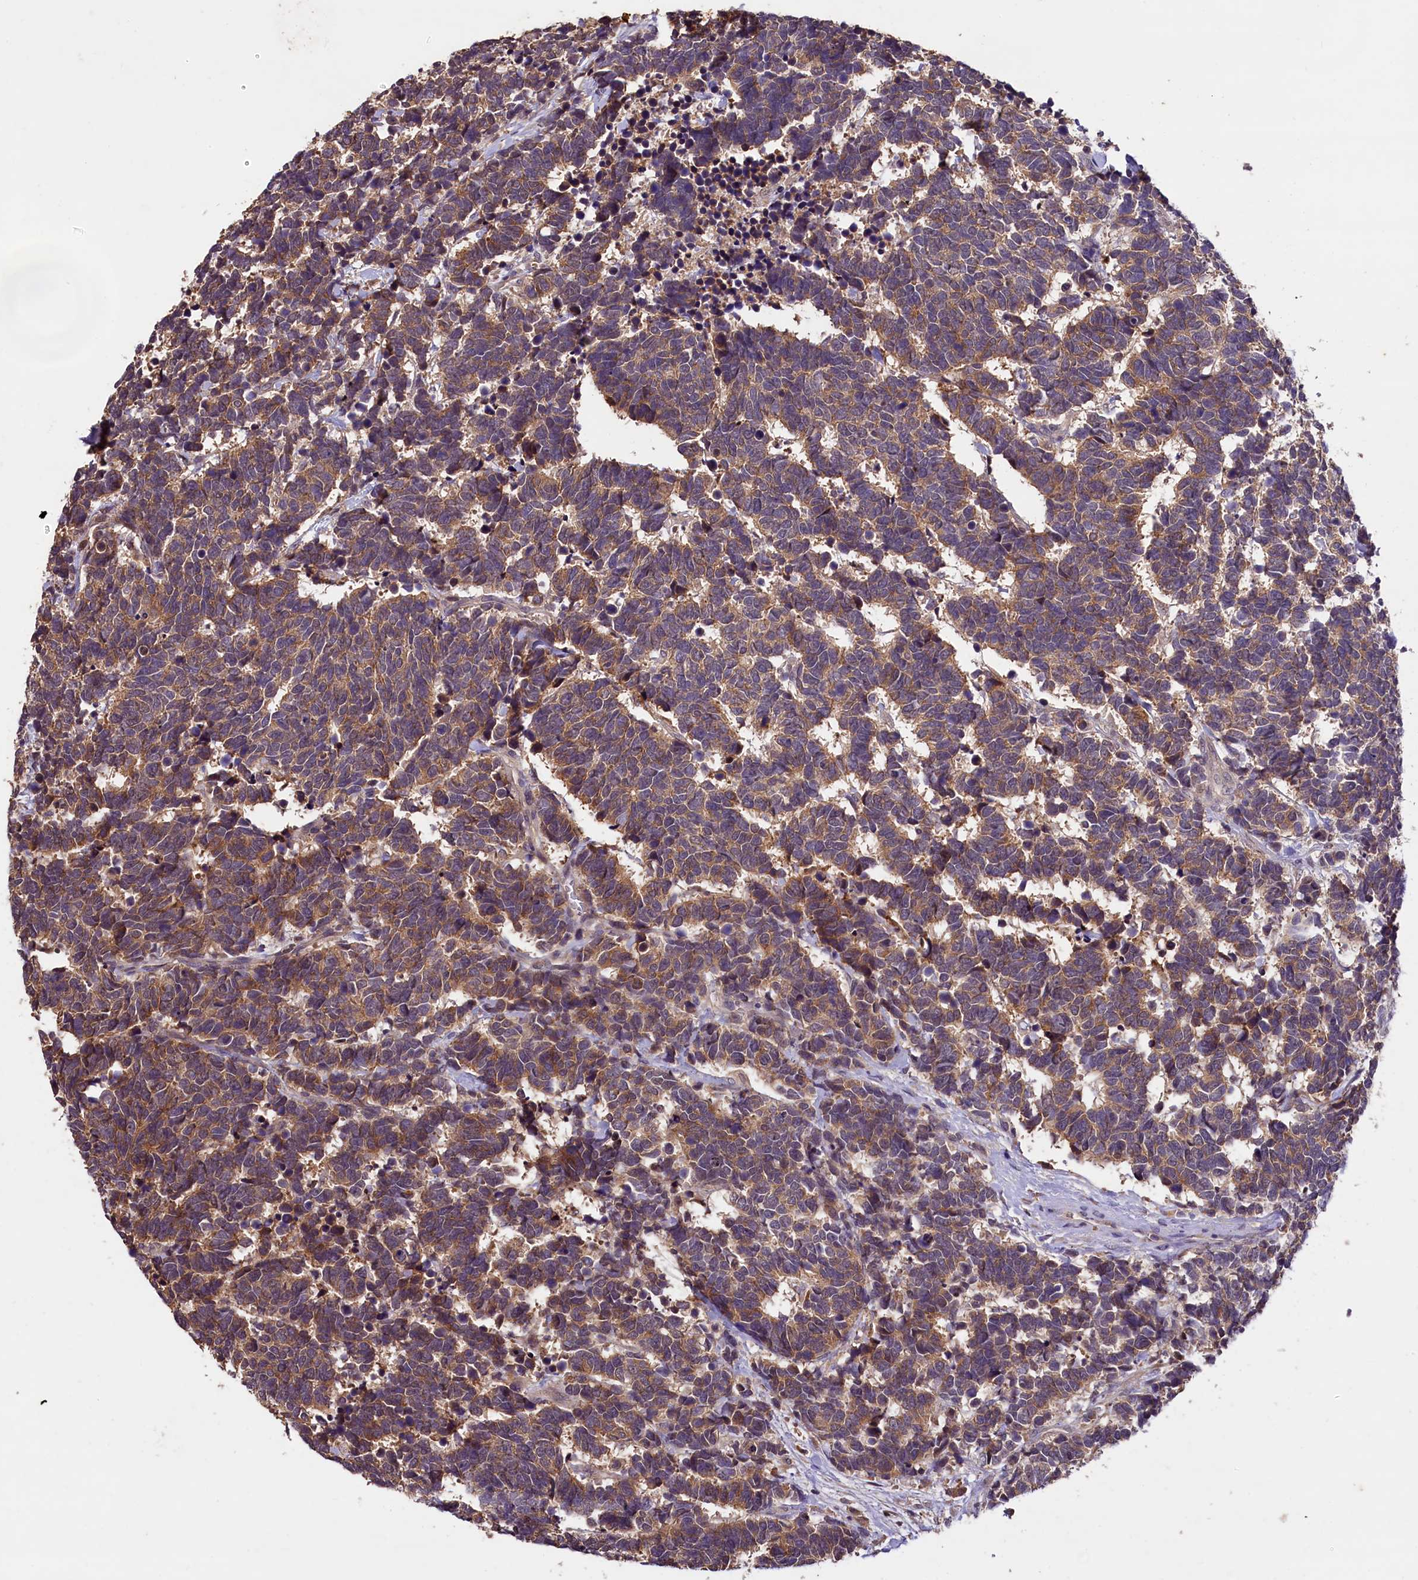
{"staining": {"intensity": "moderate", "quantity": "25%-75%", "location": "cytoplasmic/membranous"}, "tissue": "carcinoid", "cell_type": "Tumor cells", "image_type": "cancer", "snomed": [{"axis": "morphology", "description": "Carcinoma, NOS"}, {"axis": "morphology", "description": "Carcinoid, malignant, NOS"}, {"axis": "topography", "description": "Urinary bladder"}], "caption": "IHC staining of carcinoid, which demonstrates medium levels of moderate cytoplasmic/membranous staining in about 25%-75% of tumor cells indicating moderate cytoplasmic/membranous protein expression. The staining was performed using DAB (3,3'-diaminobenzidine) (brown) for protein detection and nuclei were counterstained in hematoxylin (blue).", "gene": "PLXNB1", "patient": {"sex": "male", "age": 57}}